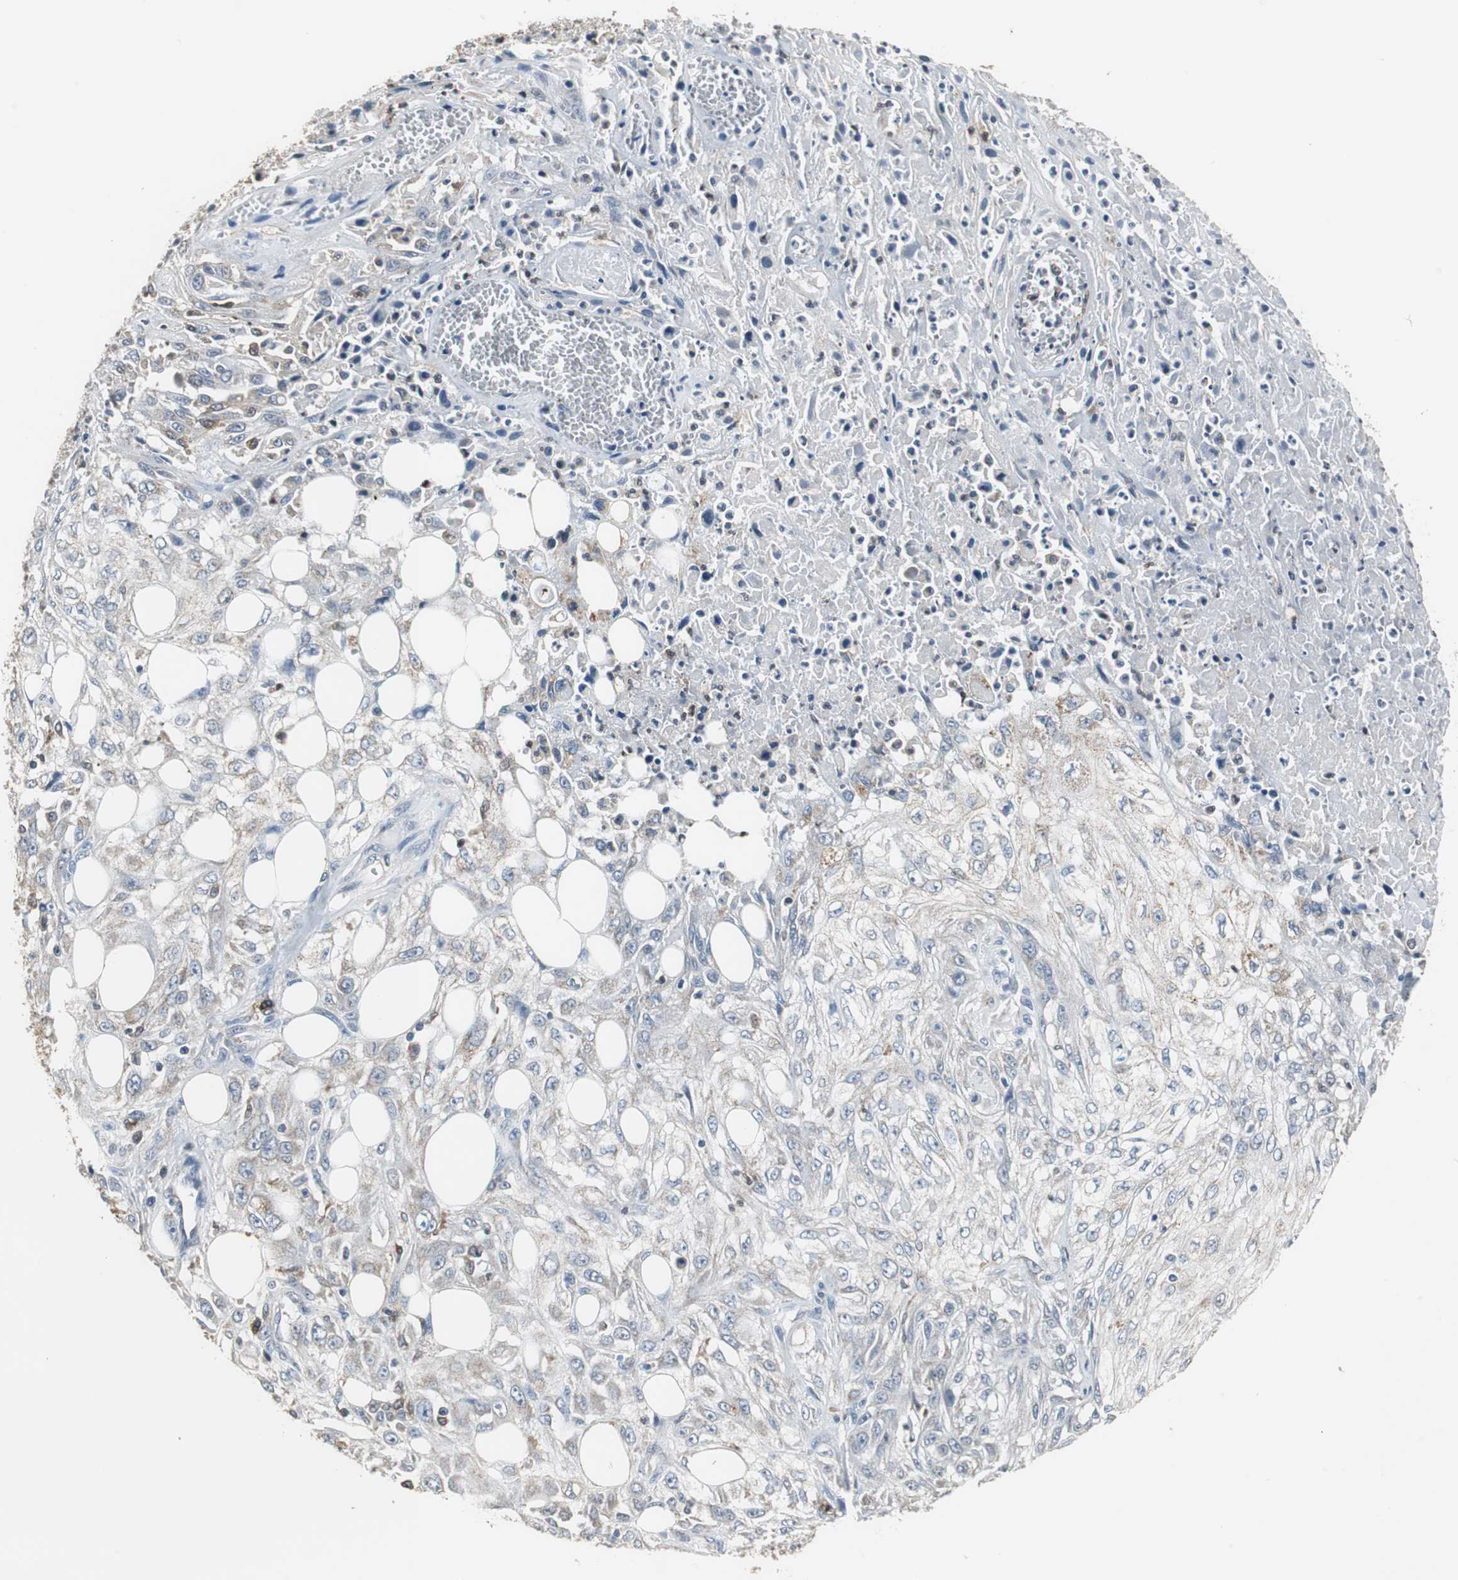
{"staining": {"intensity": "negative", "quantity": "none", "location": "none"}, "tissue": "skin cancer", "cell_type": "Tumor cells", "image_type": "cancer", "snomed": [{"axis": "morphology", "description": "Squamous cell carcinoma, NOS"}, {"axis": "topography", "description": "Skin"}], "caption": "Immunohistochemistry (IHC) histopathology image of neoplastic tissue: human skin cancer (squamous cell carcinoma) stained with DAB shows no significant protein expression in tumor cells. (DAB immunohistochemistry visualized using brightfield microscopy, high magnification).", "gene": "NCF2", "patient": {"sex": "male", "age": 75}}